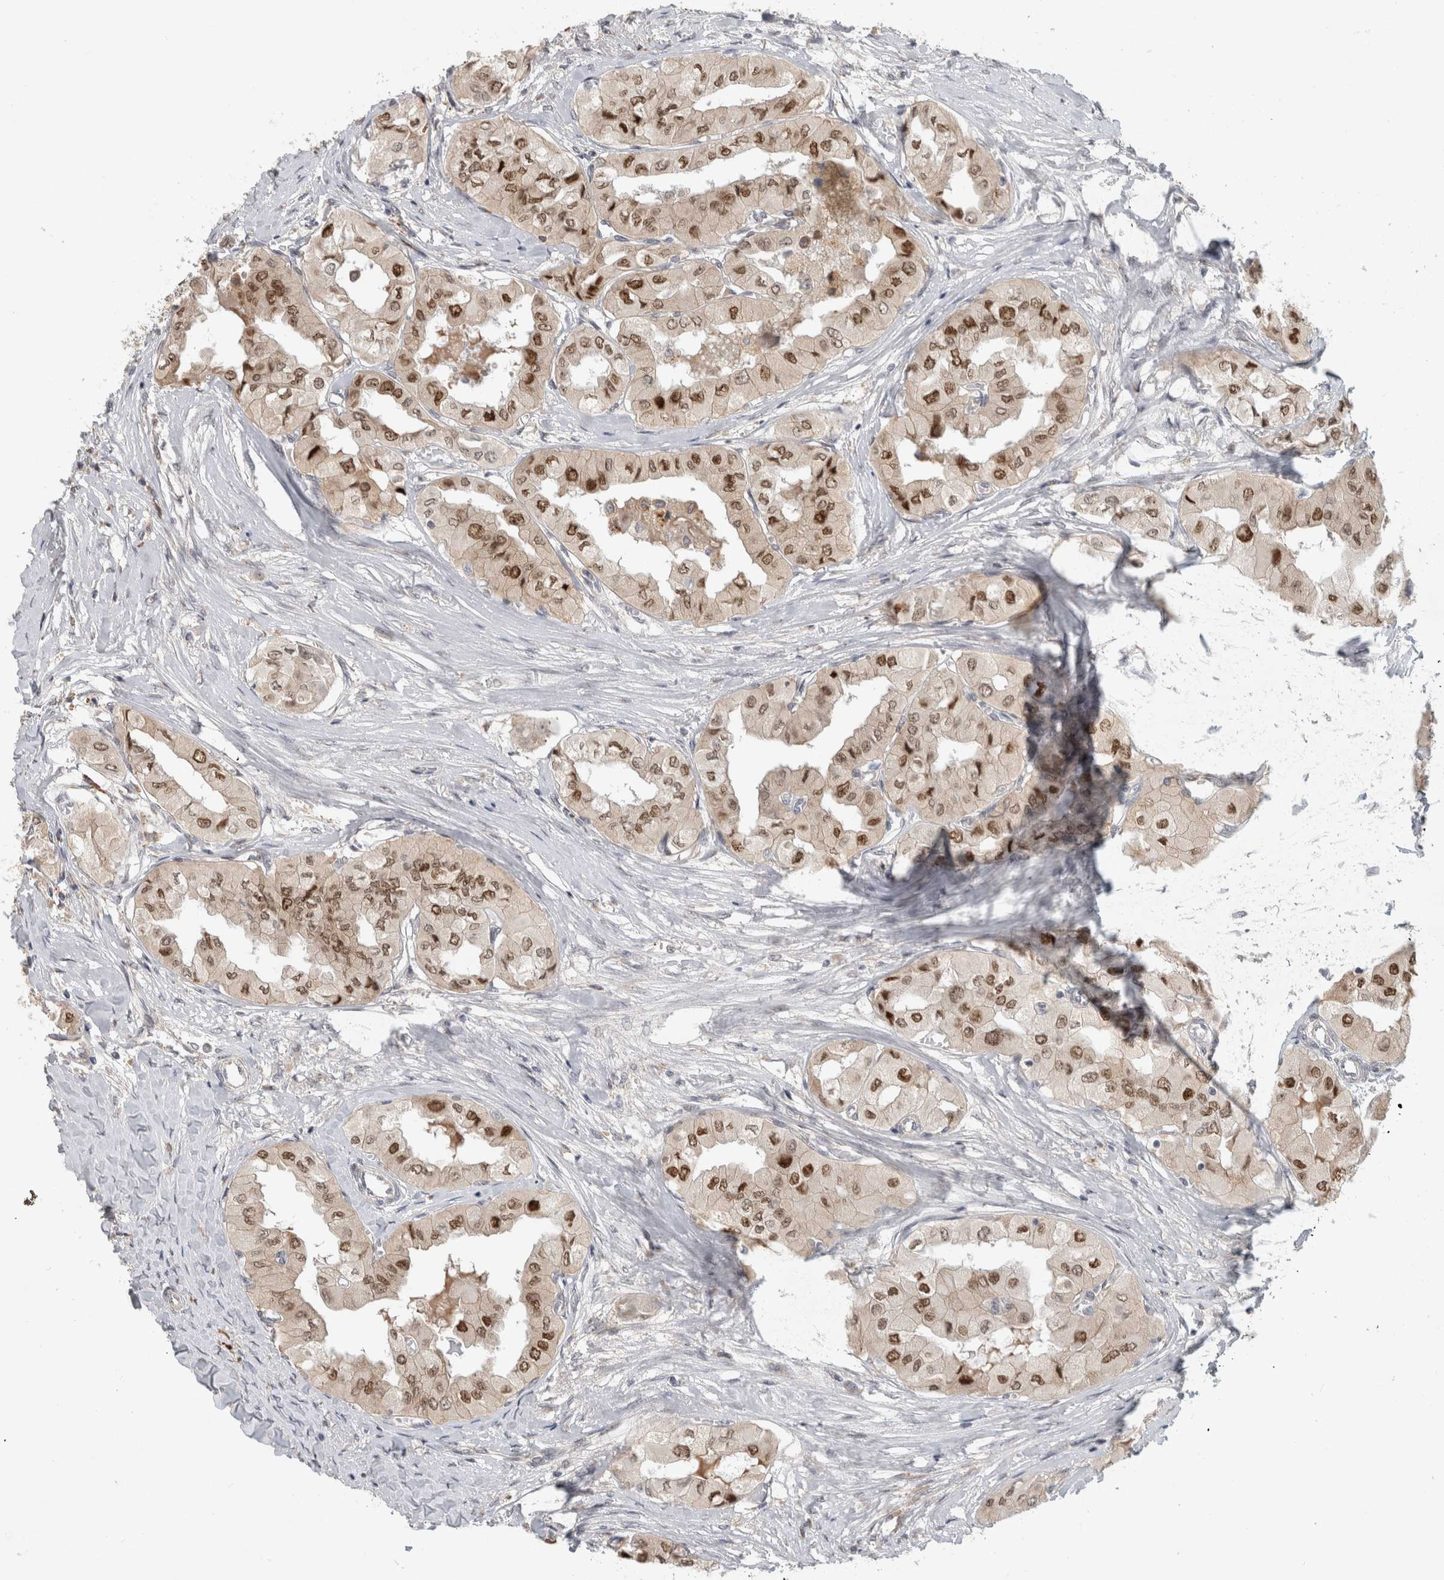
{"staining": {"intensity": "moderate", "quantity": ">75%", "location": "nuclear"}, "tissue": "thyroid cancer", "cell_type": "Tumor cells", "image_type": "cancer", "snomed": [{"axis": "morphology", "description": "Papillary adenocarcinoma, NOS"}, {"axis": "topography", "description": "Thyroid gland"}], "caption": "High-magnification brightfield microscopy of thyroid papillary adenocarcinoma stained with DAB (brown) and counterstained with hematoxylin (blue). tumor cells exhibit moderate nuclear staining is present in approximately>75% of cells.", "gene": "NAB2", "patient": {"sex": "female", "age": 59}}